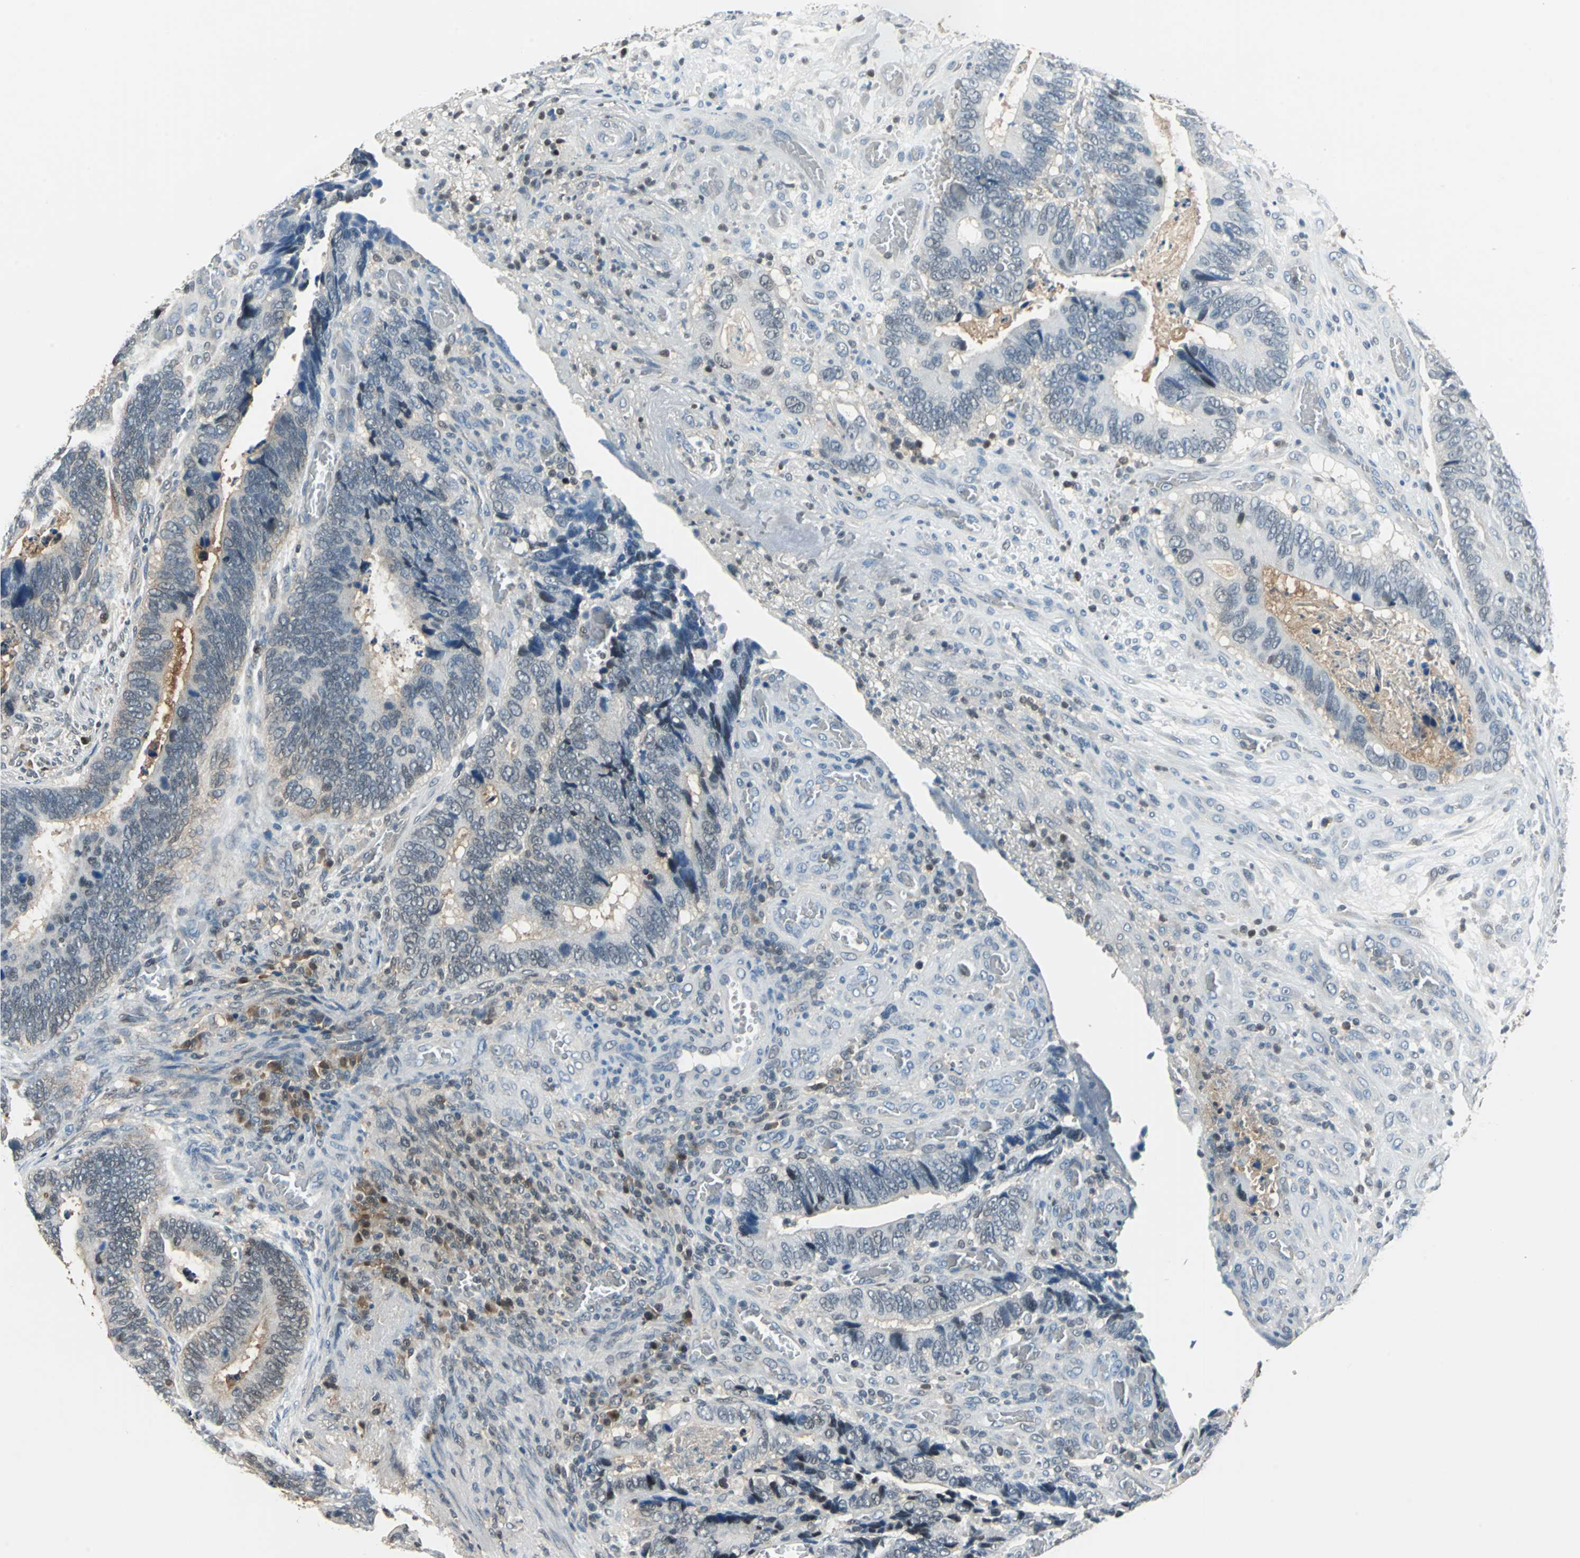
{"staining": {"intensity": "weak", "quantity": "25%-75%", "location": "cytoplasmic/membranous,nuclear"}, "tissue": "colorectal cancer", "cell_type": "Tumor cells", "image_type": "cancer", "snomed": [{"axis": "morphology", "description": "Adenocarcinoma, NOS"}, {"axis": "topography", "description": "Colon"}], "caption": "Human adenocarcinoma (colorectal) stained with a brown dye exhibits weak cytoplasmic/membranous and nuclear positive positivity in about 25%-75% of tumor cells.", "gene": "PSME1", "patient": {"sex": "male", "age": 72}}